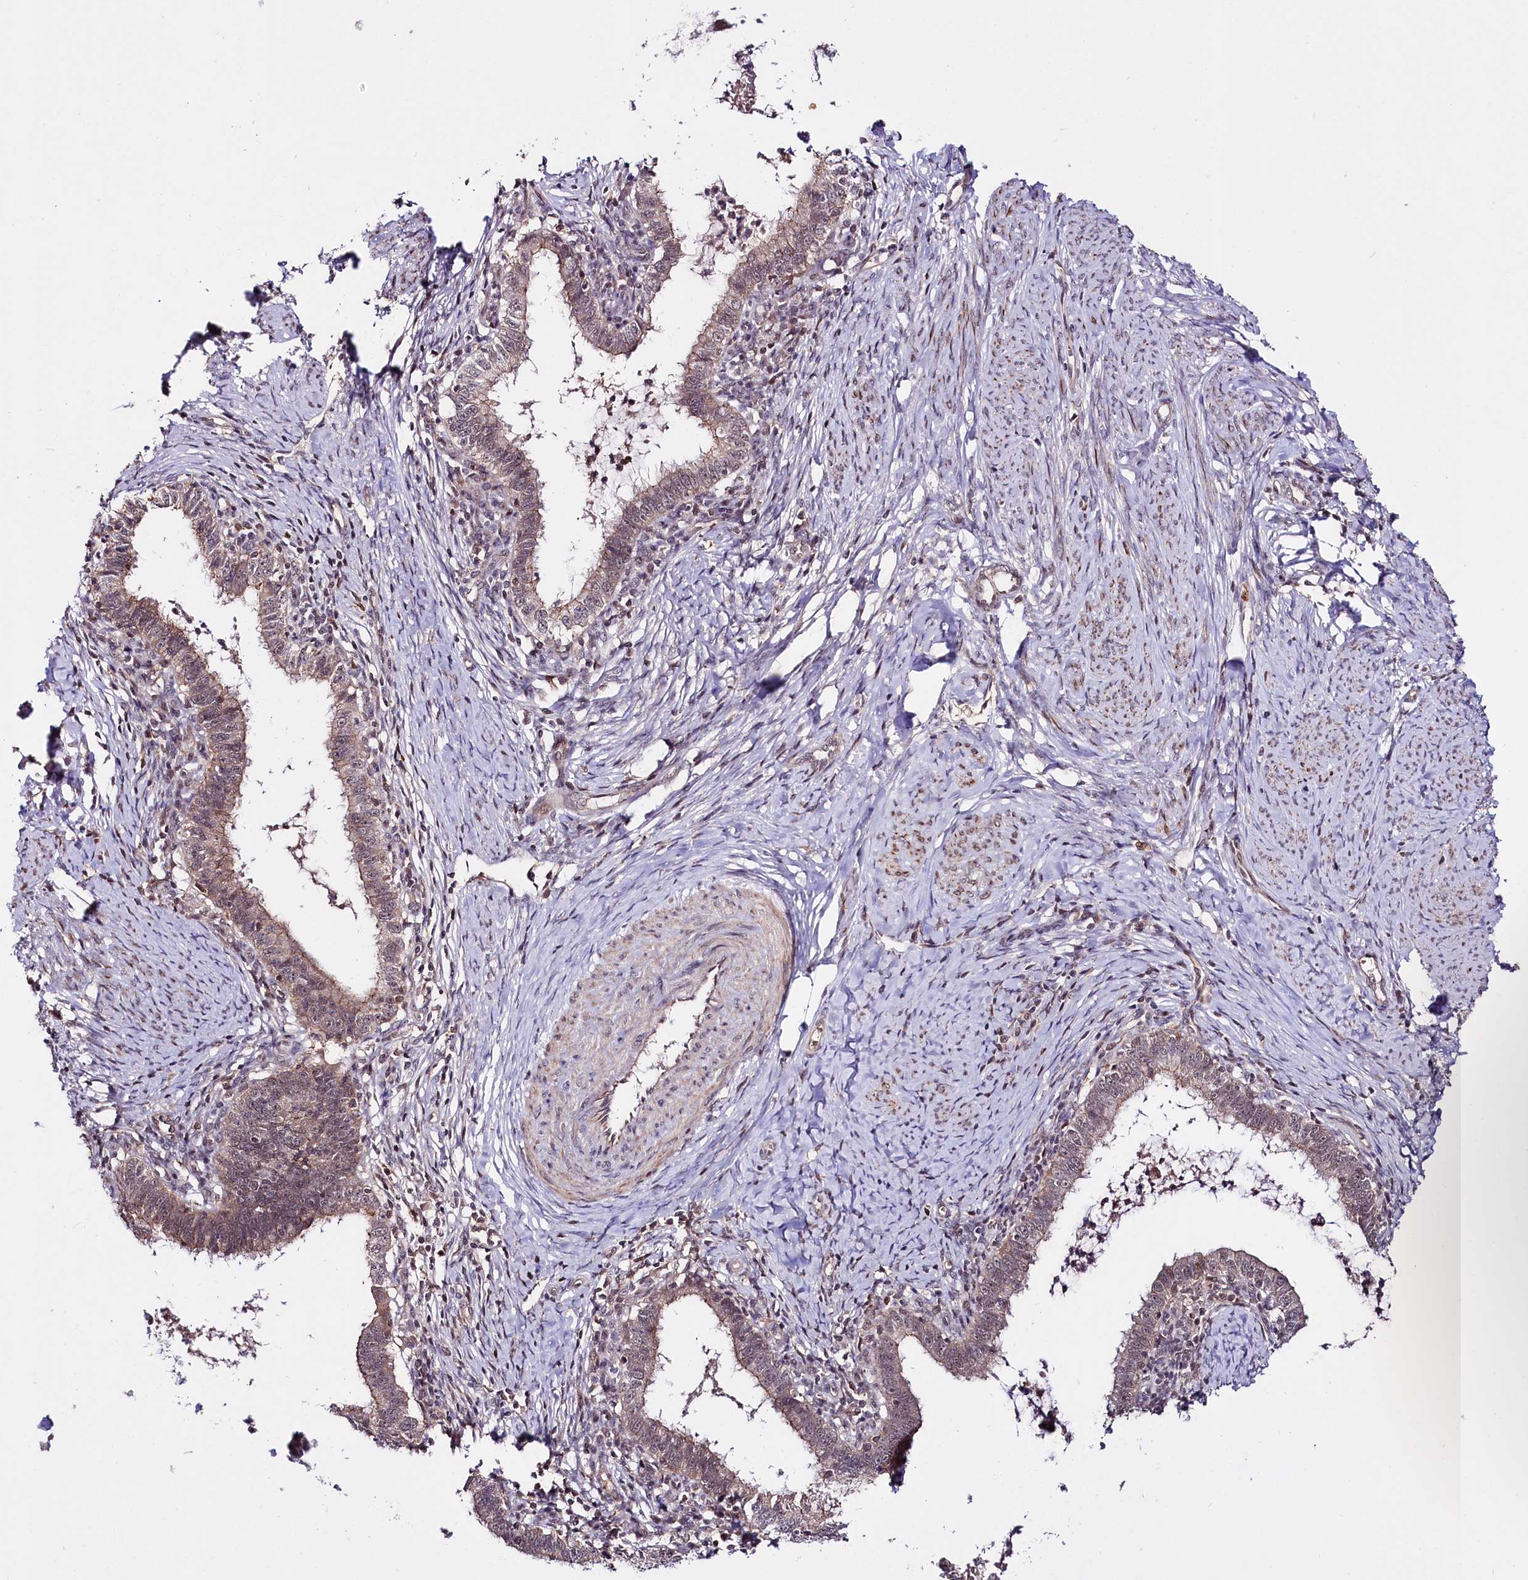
{"staining": {"intensity": "weak", "quantity": ">75%", "location": "cytoplasmic/membranous"}, "tissue": "cervical cancer", "cell_type": "Tumor cells", "image_type": "cancer", "snomed": [{"axis": "morphology", "description": "Adenocarcinoma, NOS"}, {"axis": "topography", "description": "Cervix"}], "caption": "This is an image of IHC staining of adenocarcinoma (cervical), which shows weak positivity in the cytoplasmic/membranous of tumor cells.", "gene": "TAFAZZIN", "patient": {"sex": "female", "age": 36}}